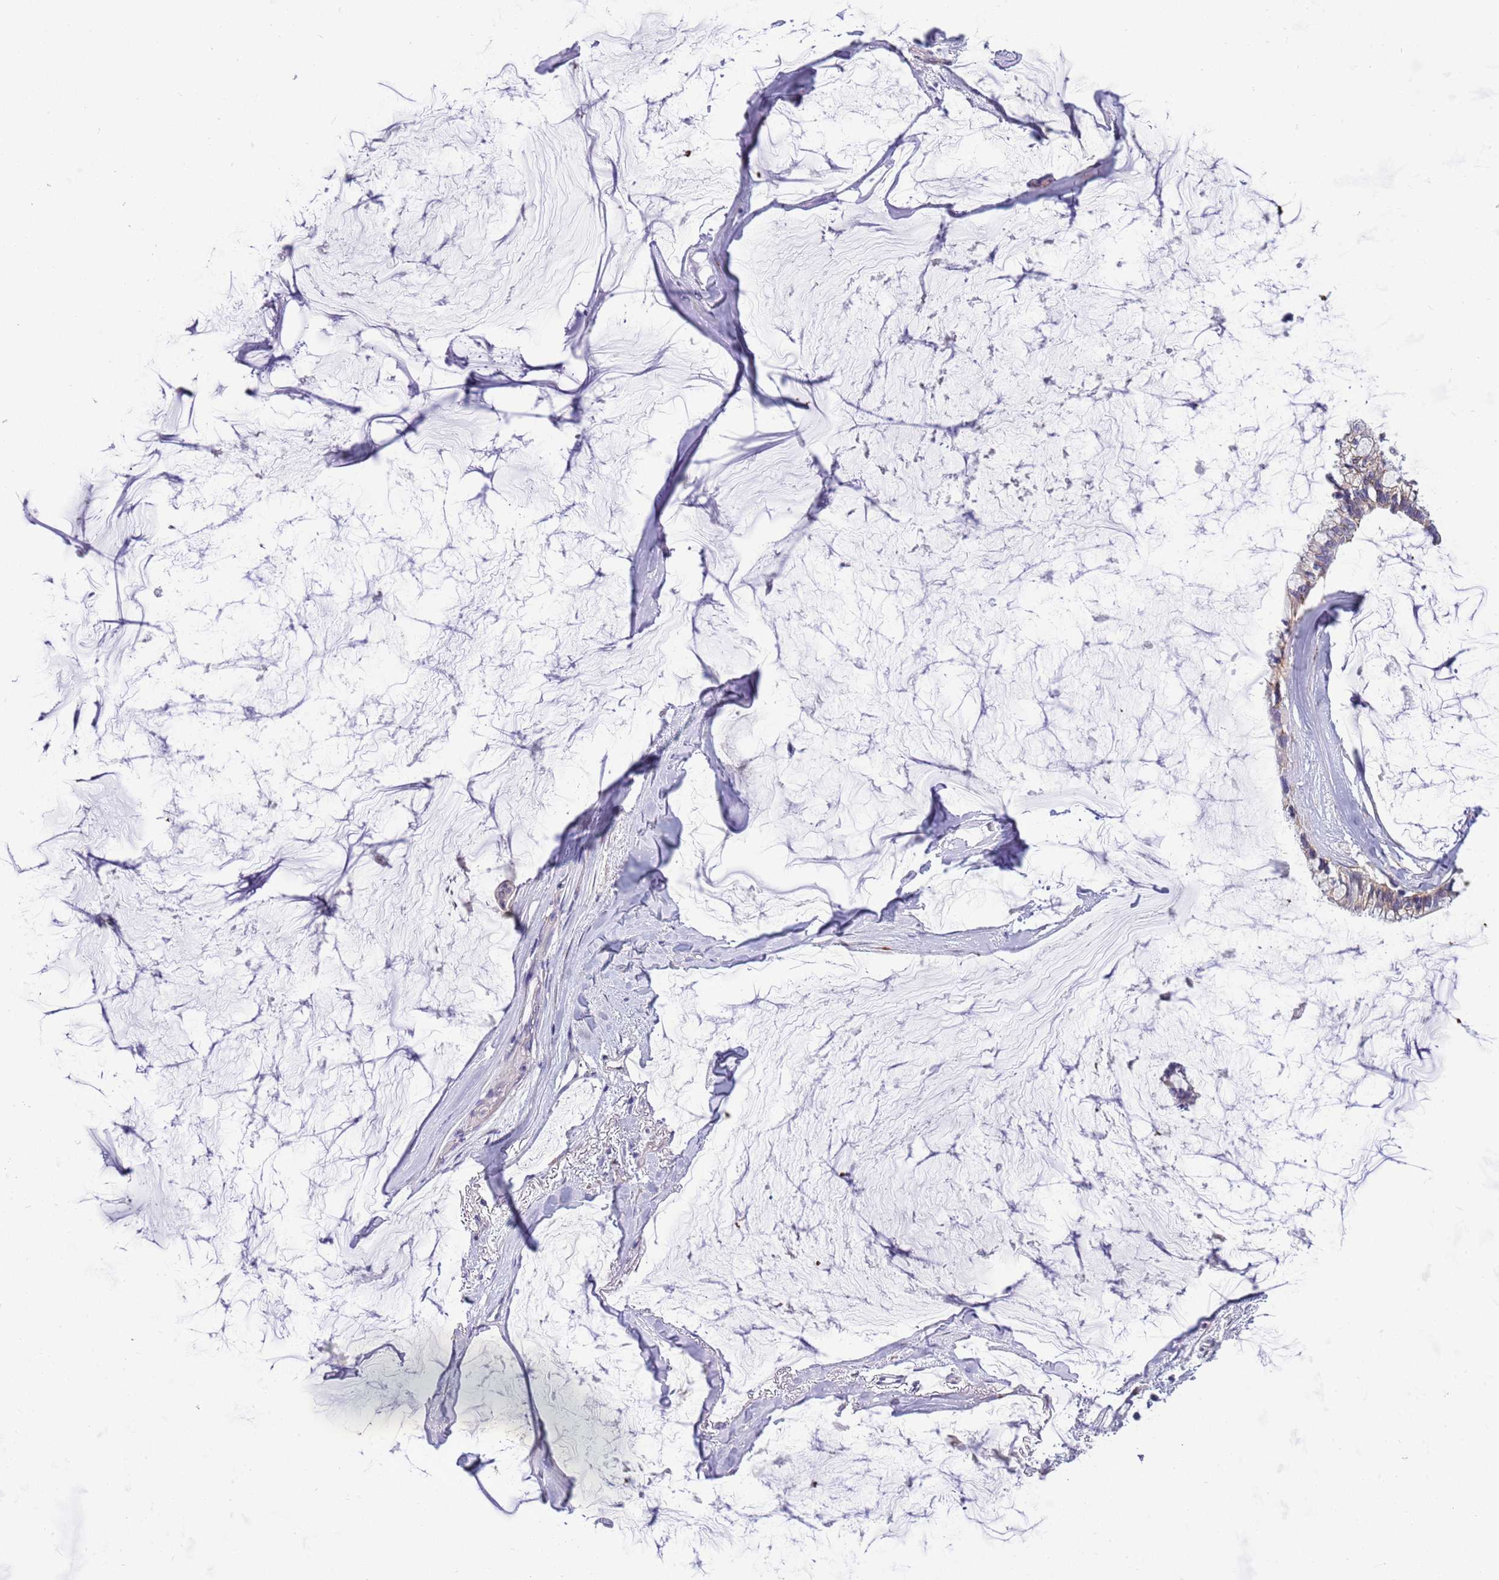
{"staining": {"intensity": "negative", "quantity": "none", "location": "none"}, "tissue": "ovarian cancer", "cell_type": "Tumor cells", "image_type": "cancer", "snomed": [{"axis": "morphology", "description": "Cystadenocarcinoma, mucinous, NOS"}, {"axis": "topography", "description": "Ovary"}], "caption": "An immunohistochemistry histopathology image of ovarian cancer is shown. There is no staining in tumor cells of ovarian cancer.", "gene": "CFAP73", "patient": {"sex": "female", "age": 39}}